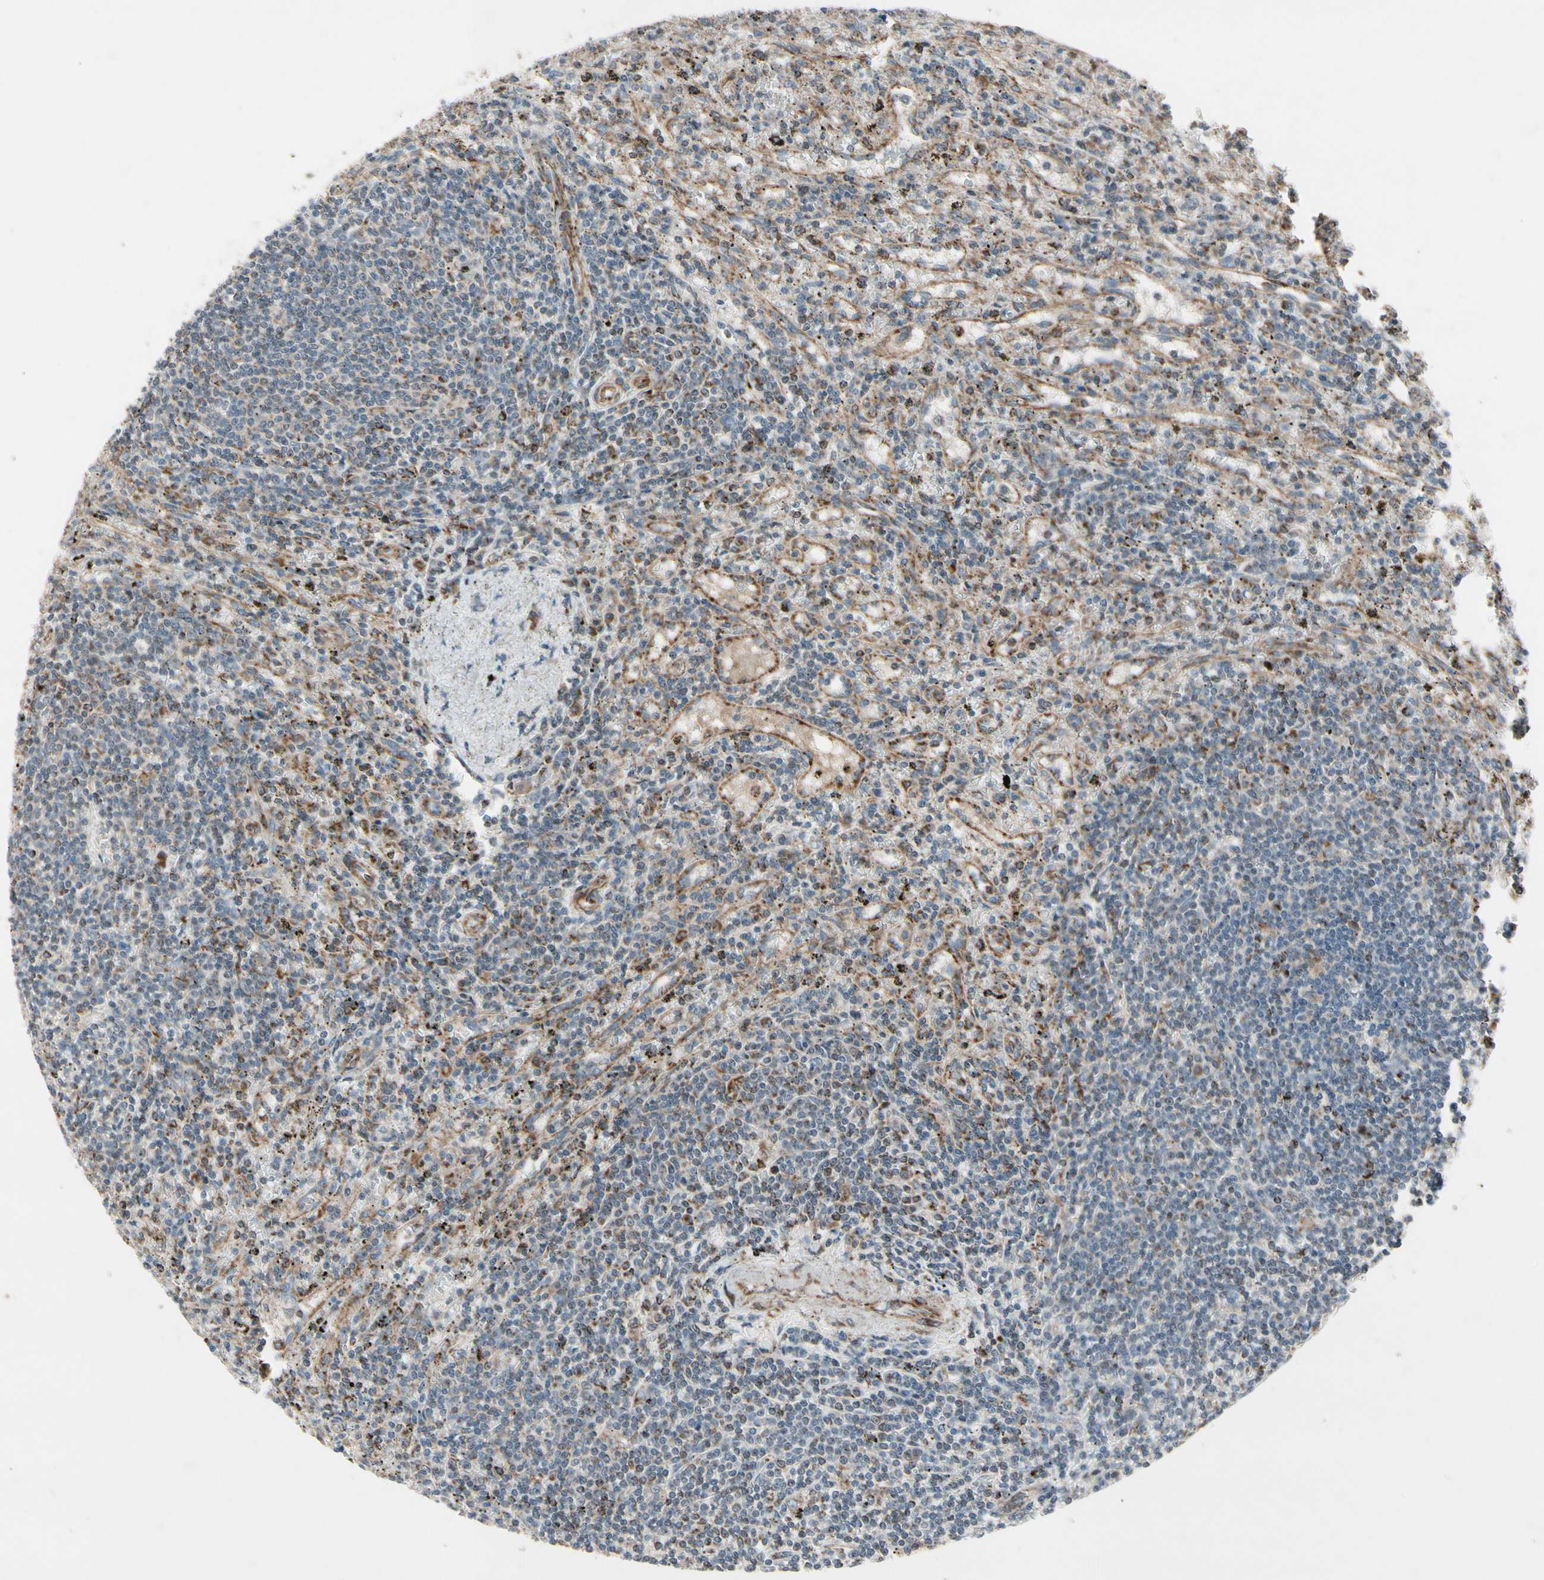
{"staining": {"intensity": "weak", "quantity": ">75%", "location": "cytoplasmic/membranous"}, "tissue": "lymphoma", "cell_type": "Tumor cells", "image_type": "cancer", "snomed": [{"axis": "morphology", "description": "Malignant lymphoma, non-Hodgkin's type, Low grade"}, {"axis": "topography", "description": "Spleen"}], "caption": "This histopathology image shows malignant lymphoma, non-Hodgkin's type (low-grade) stained with IHC to label a protein in brown. The cytoplasmic/membranous of tumor cells show weak positivity for the protein. Nuclei are counter-stained blue.", "gene": "CPT1A", "patient": {"sex": "male", "age": 76}}